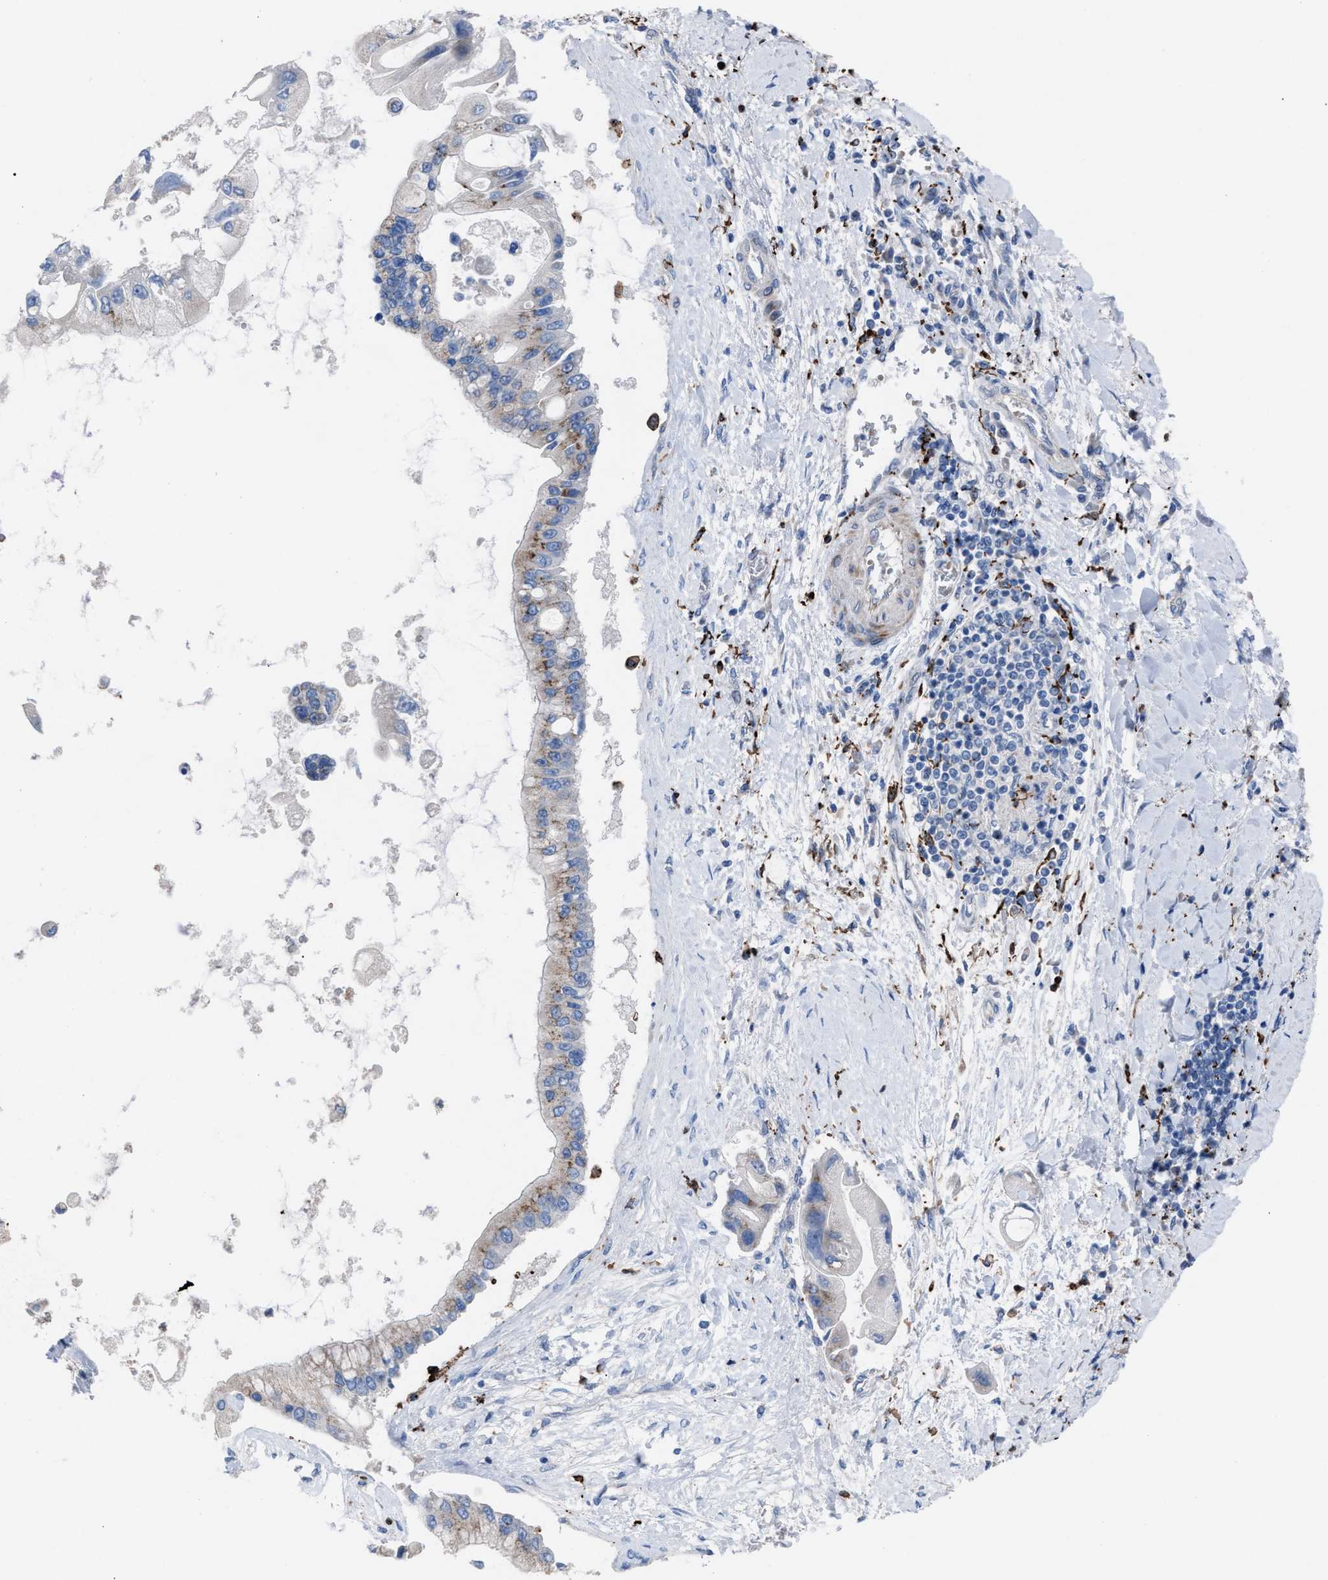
{"staining": {"intensity": "weak", "quantity": "<25%", "location": "cytoplasmic/membranous"}, "tissue": "liver cancer", "cell_type": "Tumor cells", "image_type": "cancer", "snomed": [{"axis": "morphology", "description": "Cholangiocarcinoma"}, {"axis": "topography", "description": "Liver"}], "caption": "Tumor cells show no significant protein staining in liver cholangiocarcinoma.", "gene": "SLC47A1", "patient": {"sex": "male", "age": 50}}